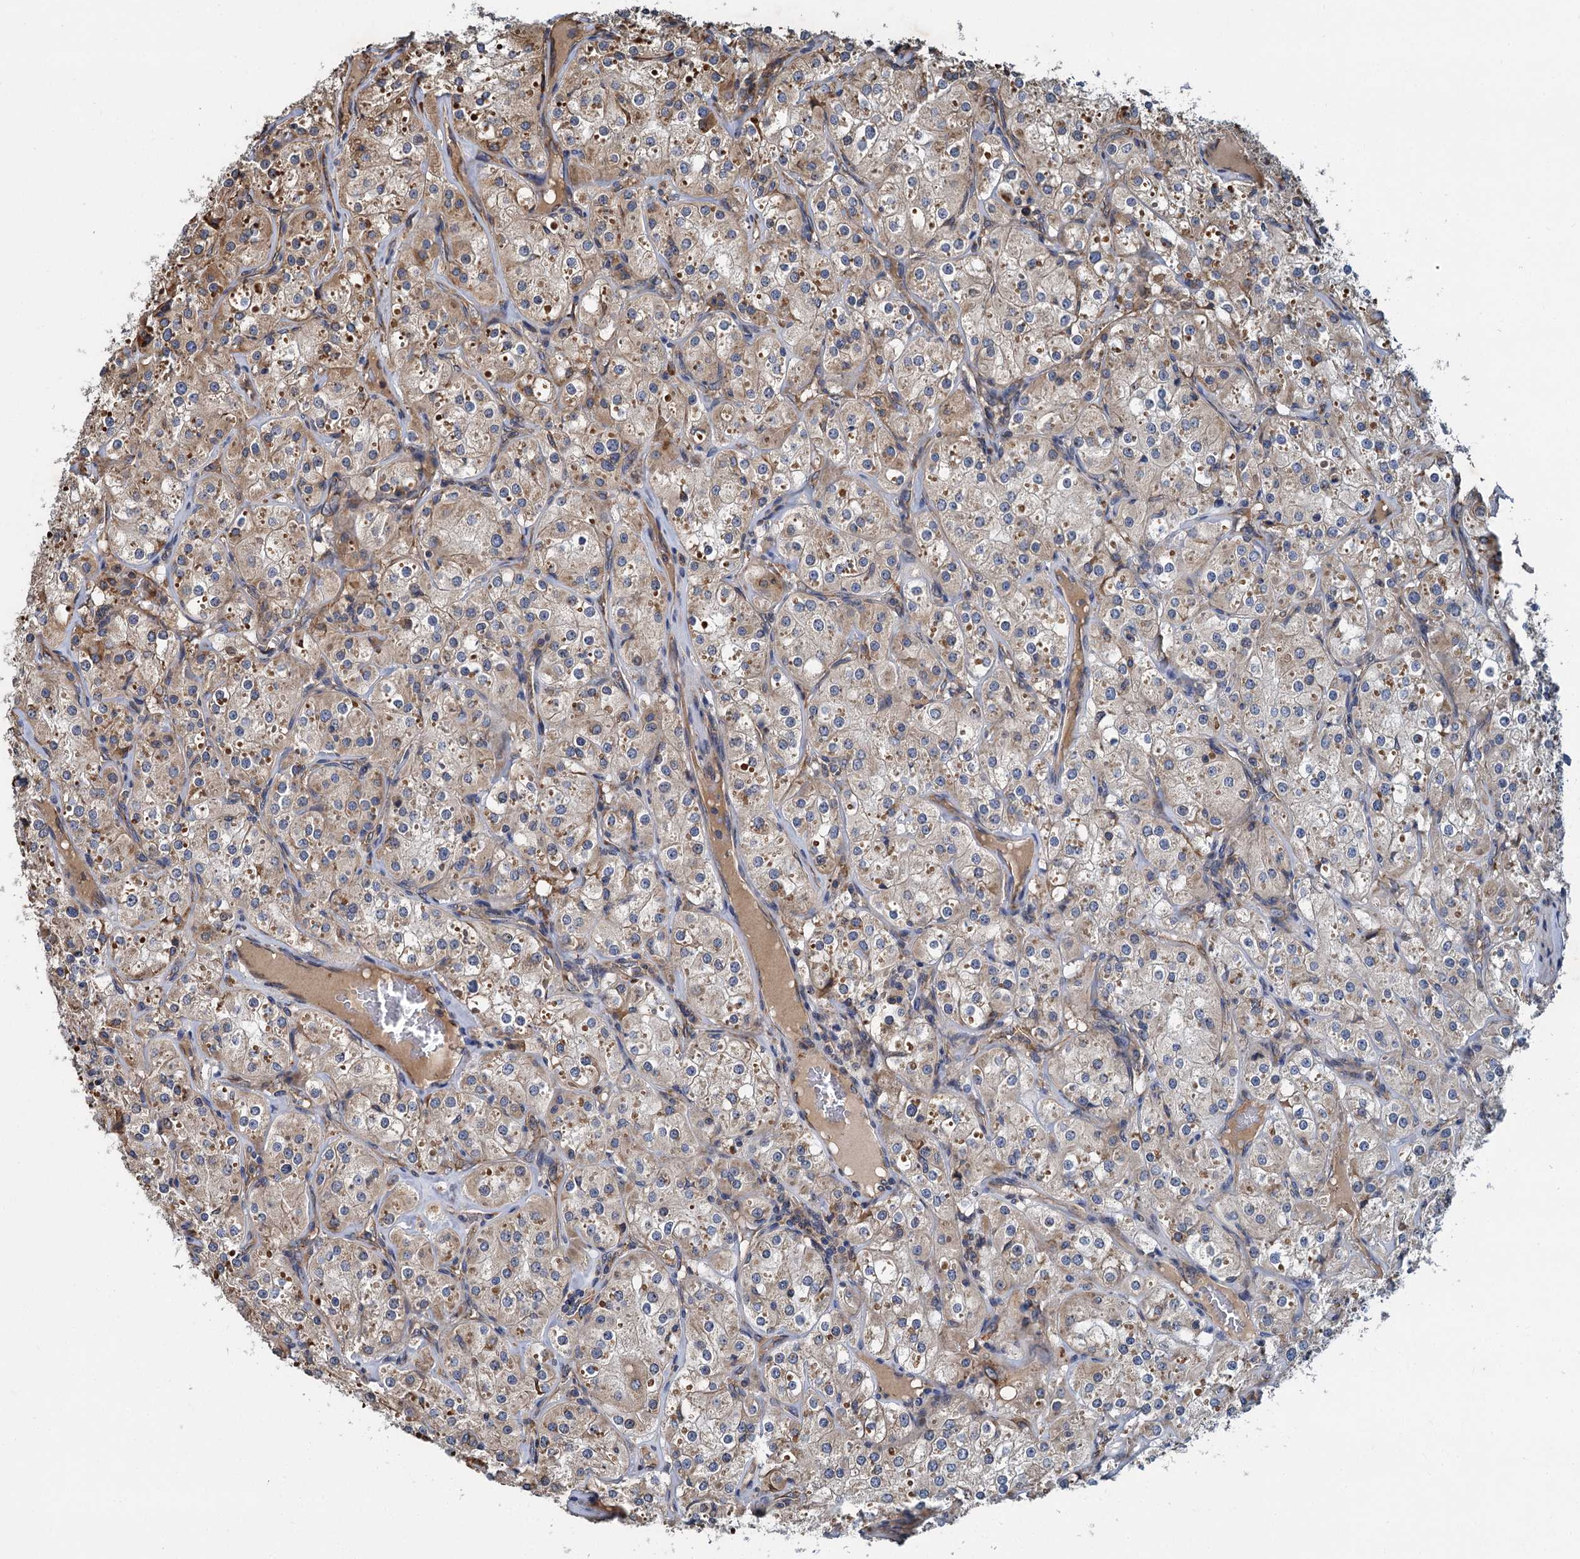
{"staining": {"intensity": "moderate", "quantity": "25%-75%", "location": "cytoplasmic/membranous"}, "tissue": "renal cancer", "cell_type": "Tumor cells", "image_type": "cancer", "snomed": [{"axis": "morphology", "description": "Adenocarcinoma, NOS"}, {"axis": "topography", "description": "Kidney"}], "caption": "Renal cancer was stained to show a protein in brown. There is medium levels of moderate cytoplasmic/membranous positivity in about 25%-75% of tumor cells. Ihc stains the protein in brown and the nuclei are stained blue.", "gene": "LINS1", "patient": {"sex": "male", "age": 77}}